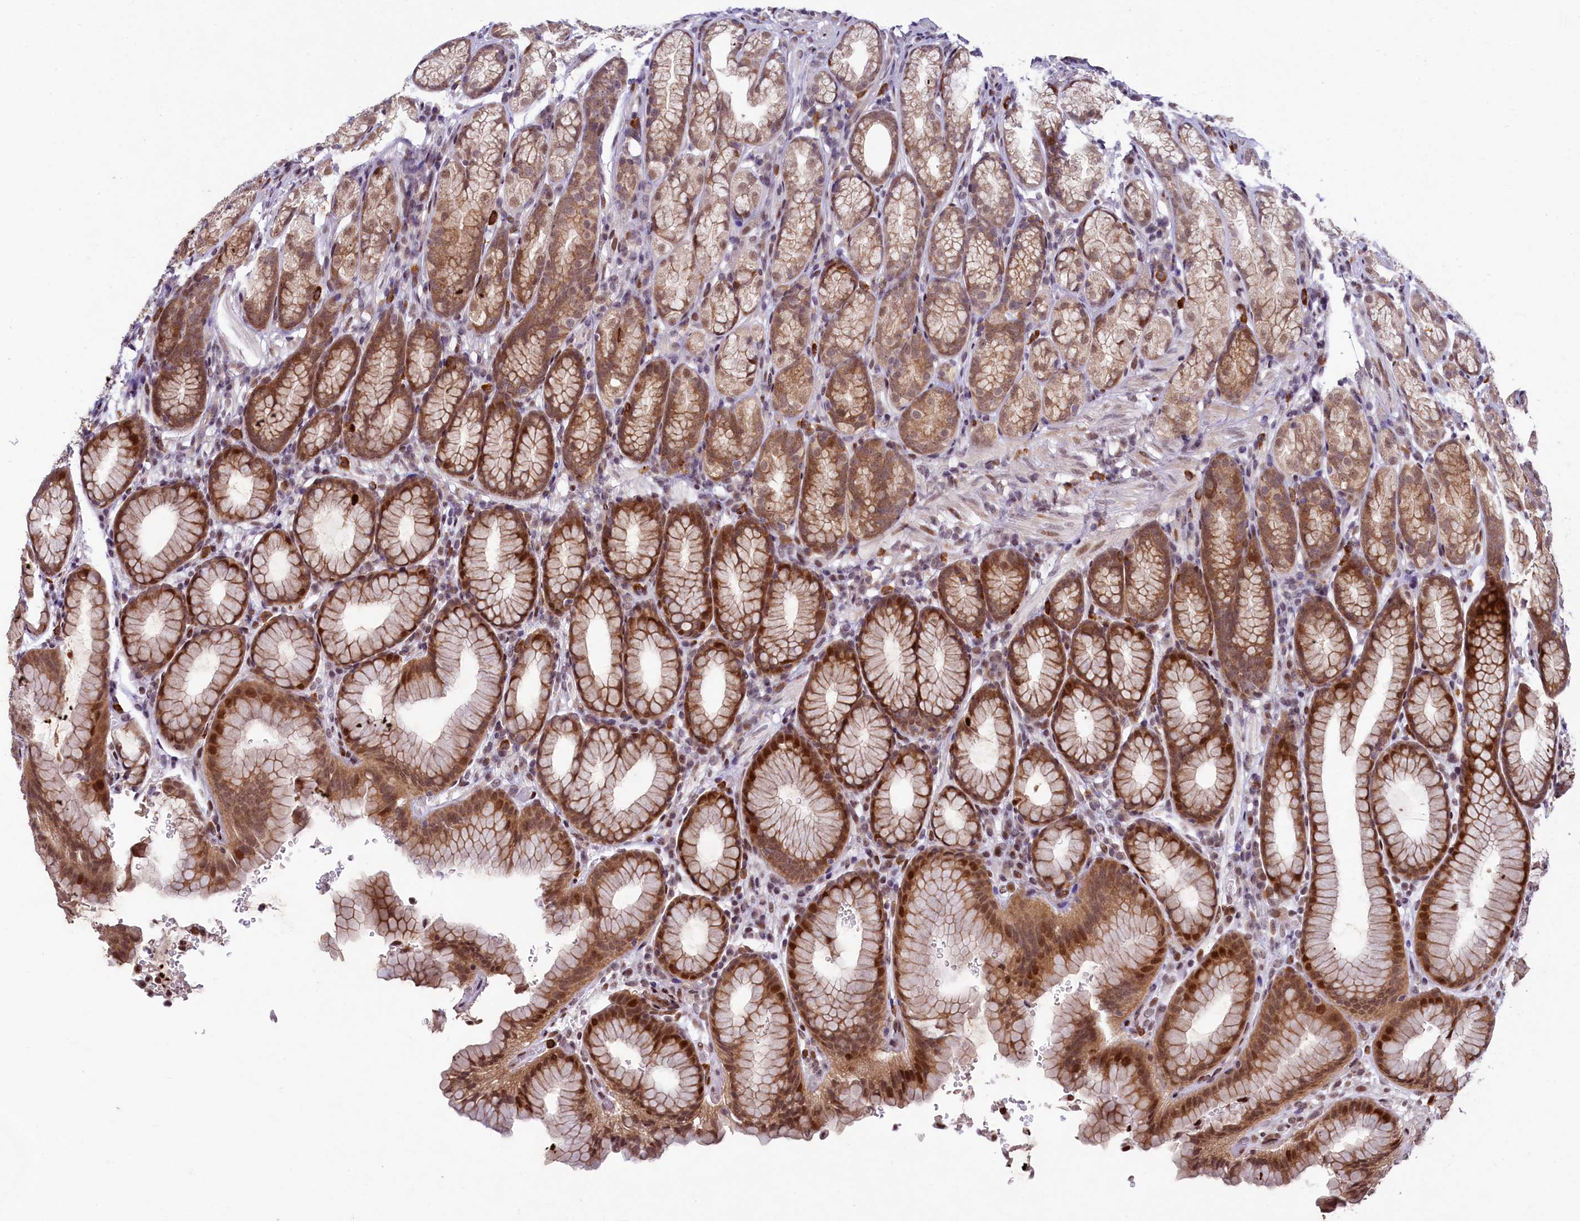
{"staining": {"intensity": "moderate", "quantity": ">75%", "location": "cytoplasmic/membranous,nuclear"}, "tissue": "stomach", "cell_type": "Glandular cells", "image_type": "normal", "snomed": [{"axis": "morphology", "description": "Normal tissue, NOS"}, {"axis": "topography", "description": "Stomach"}], "caption": "Immunohistochemistry (DAB) staining of normal human stomach demonstrates moderate cytoplasmic/membranous,nuclear protein expression in approximately >75% of glandular cells.", "gene": "ANKS3", "patient": {"sex": "male", "age": 42}}